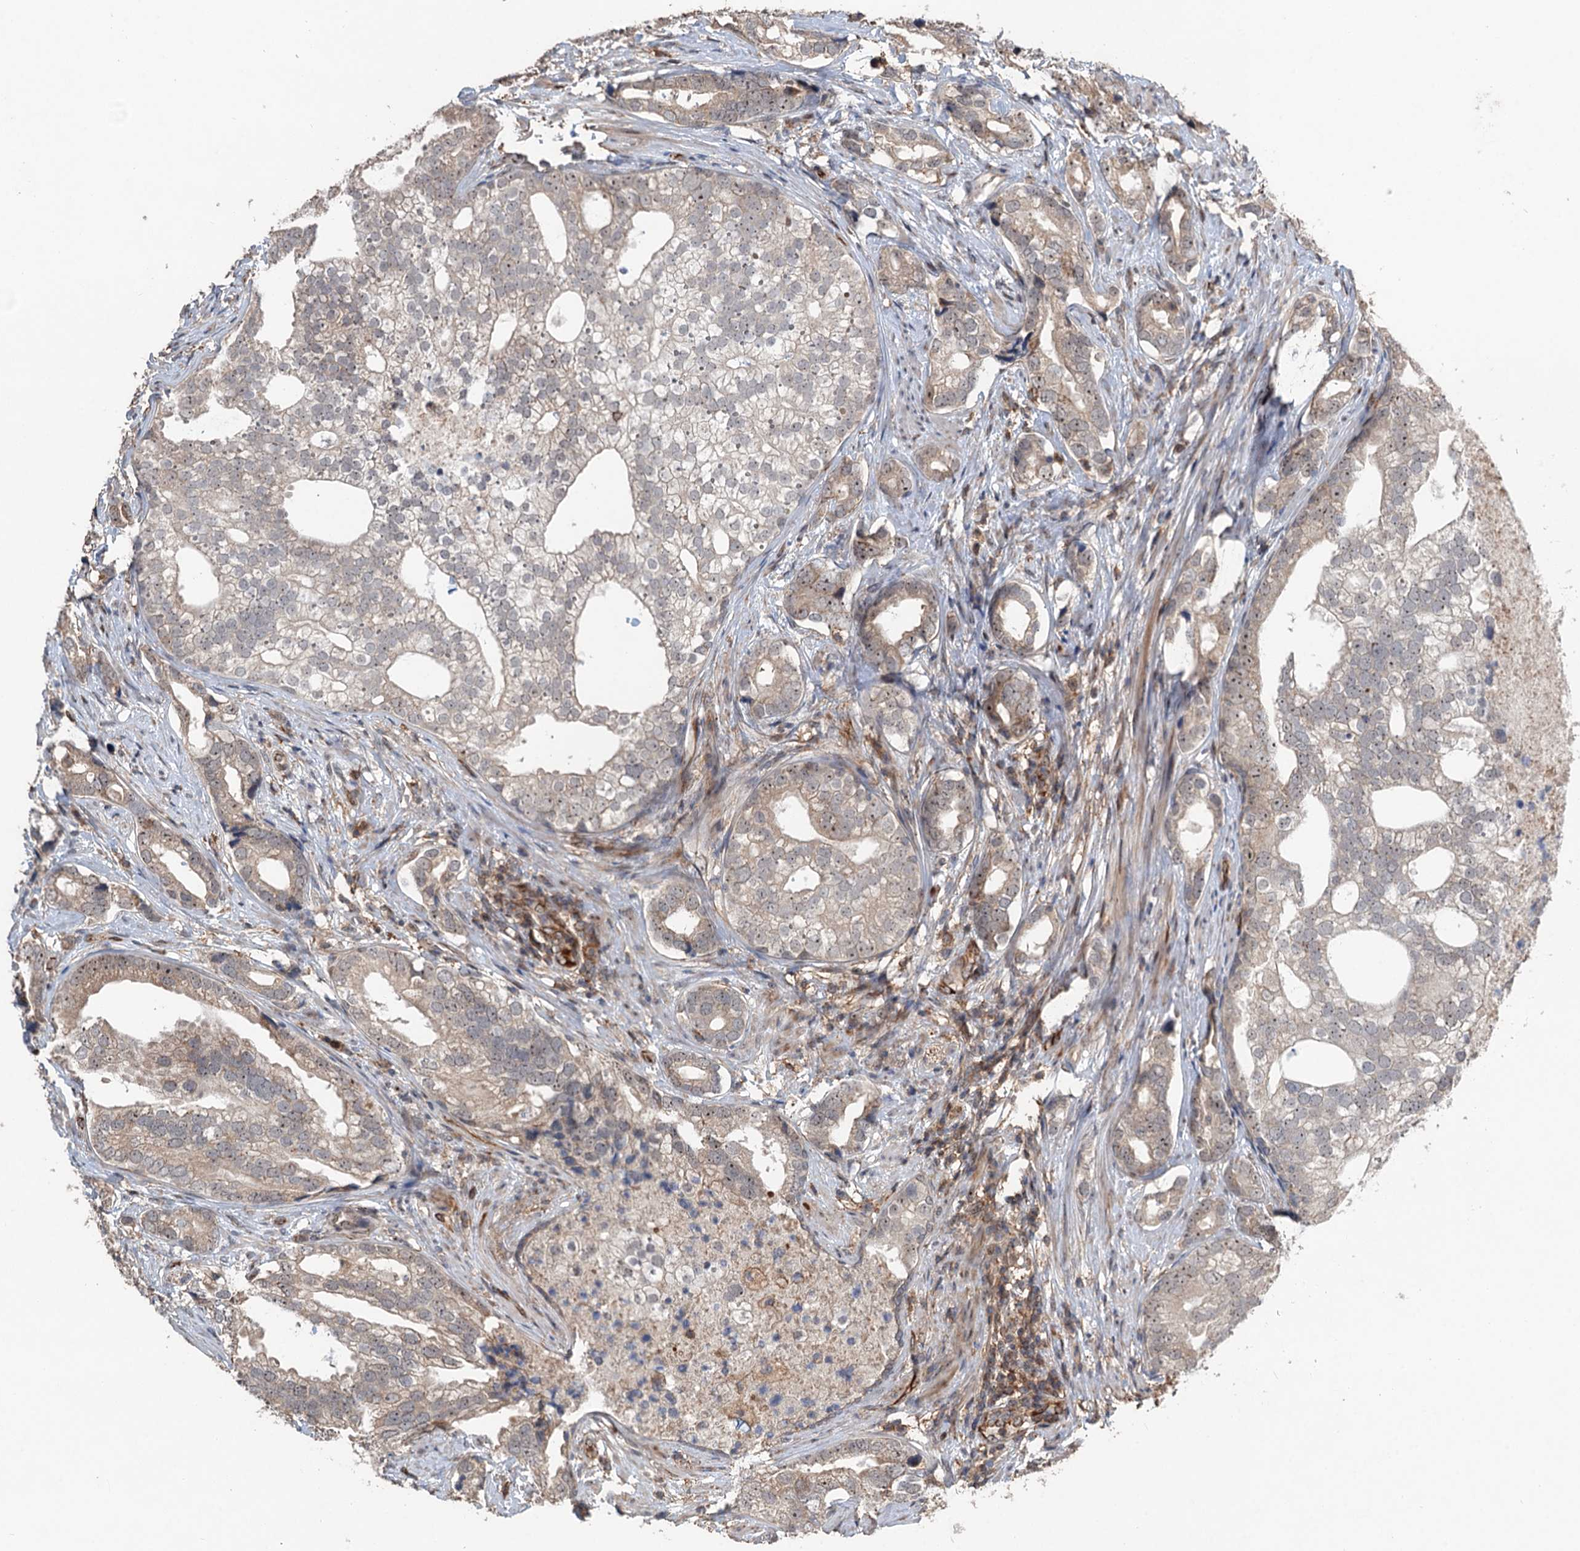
{"staining": {"intensity": "weak", "quantity": ">75%", "location": "cytoplasmic/membranous,nuclear"}, "tissue": "prostate cancer", "cell_type": "Tumor cells", "image_type": "cancer", "snomed": [{"axis": "morphology", "description": "Adenocarcinoma, High grade"}, {"axis": "topography", "description": "Prostate"}], "caption": "Tumor cells exhibit weak cytoplasmic/membranous and nuclear positivity in about >75% of cells in prostate high-grade adenocarcinoma. (IHC, brightfield microscopy, high magnification).", "gene": "TMA16", "patient": {"sex": "male", "age": 75}}